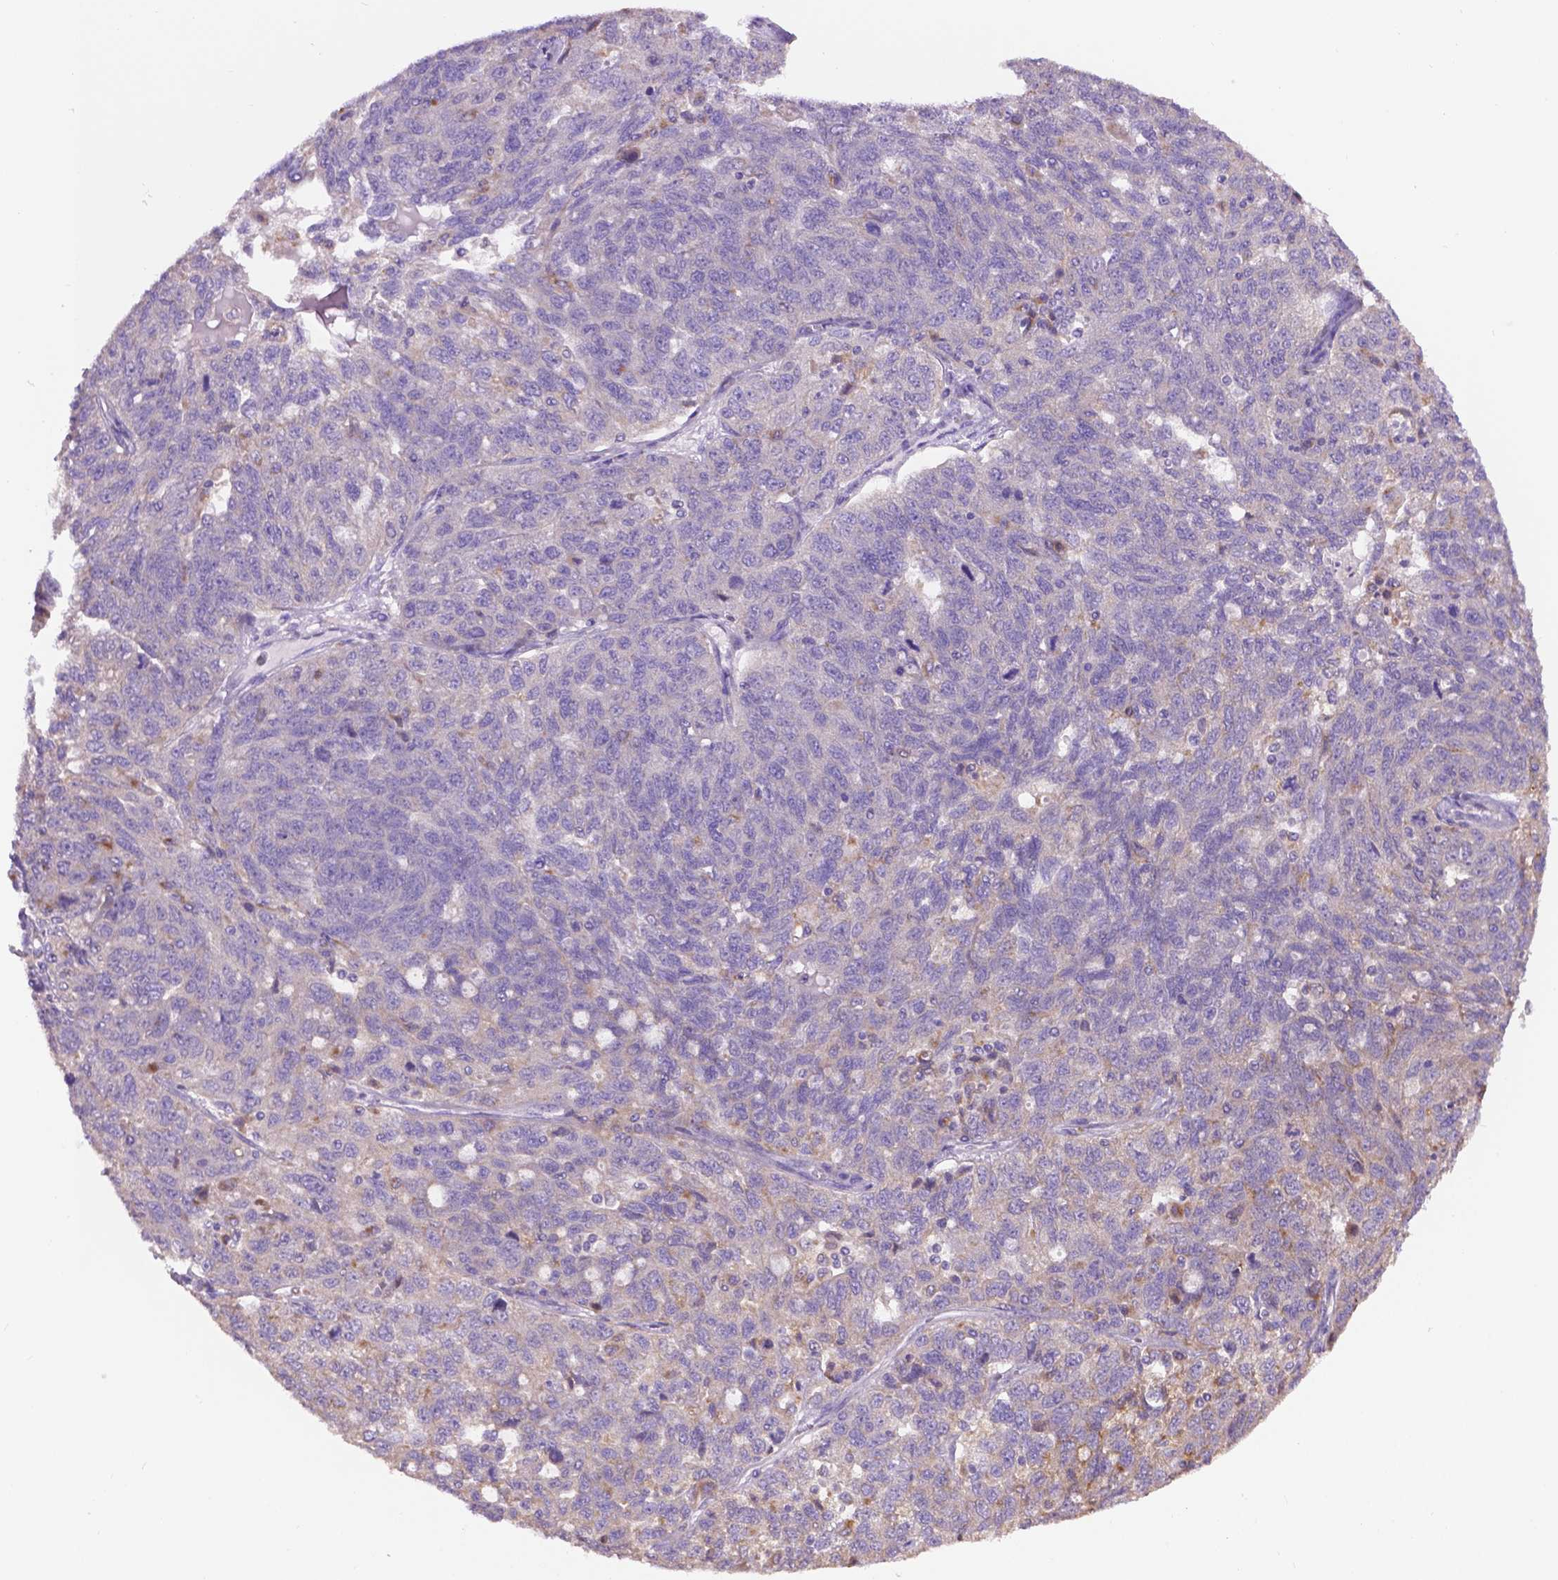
{"staining": {"intensity": "negative", "quantity": "none", "location": "none"}, "tissue": "ovarian cancer", "cell_type": "Tumor cells", "image_type": "cancer", "snomed": [{"axis": "morphology", "description": "Cystadenocarcinoma, serous, NOS"}, {"axis": "topography", "description": "Ovary"}], "caption": "Immunohistochemistry (IHC) image of neoplastic tissue: serous cystadenocarcinoma (ovarian) stained with DAB displays no significant protein expression in tumor cells.", "gene": "CDH7", "patient": {"sex": "female", "age": 71}}